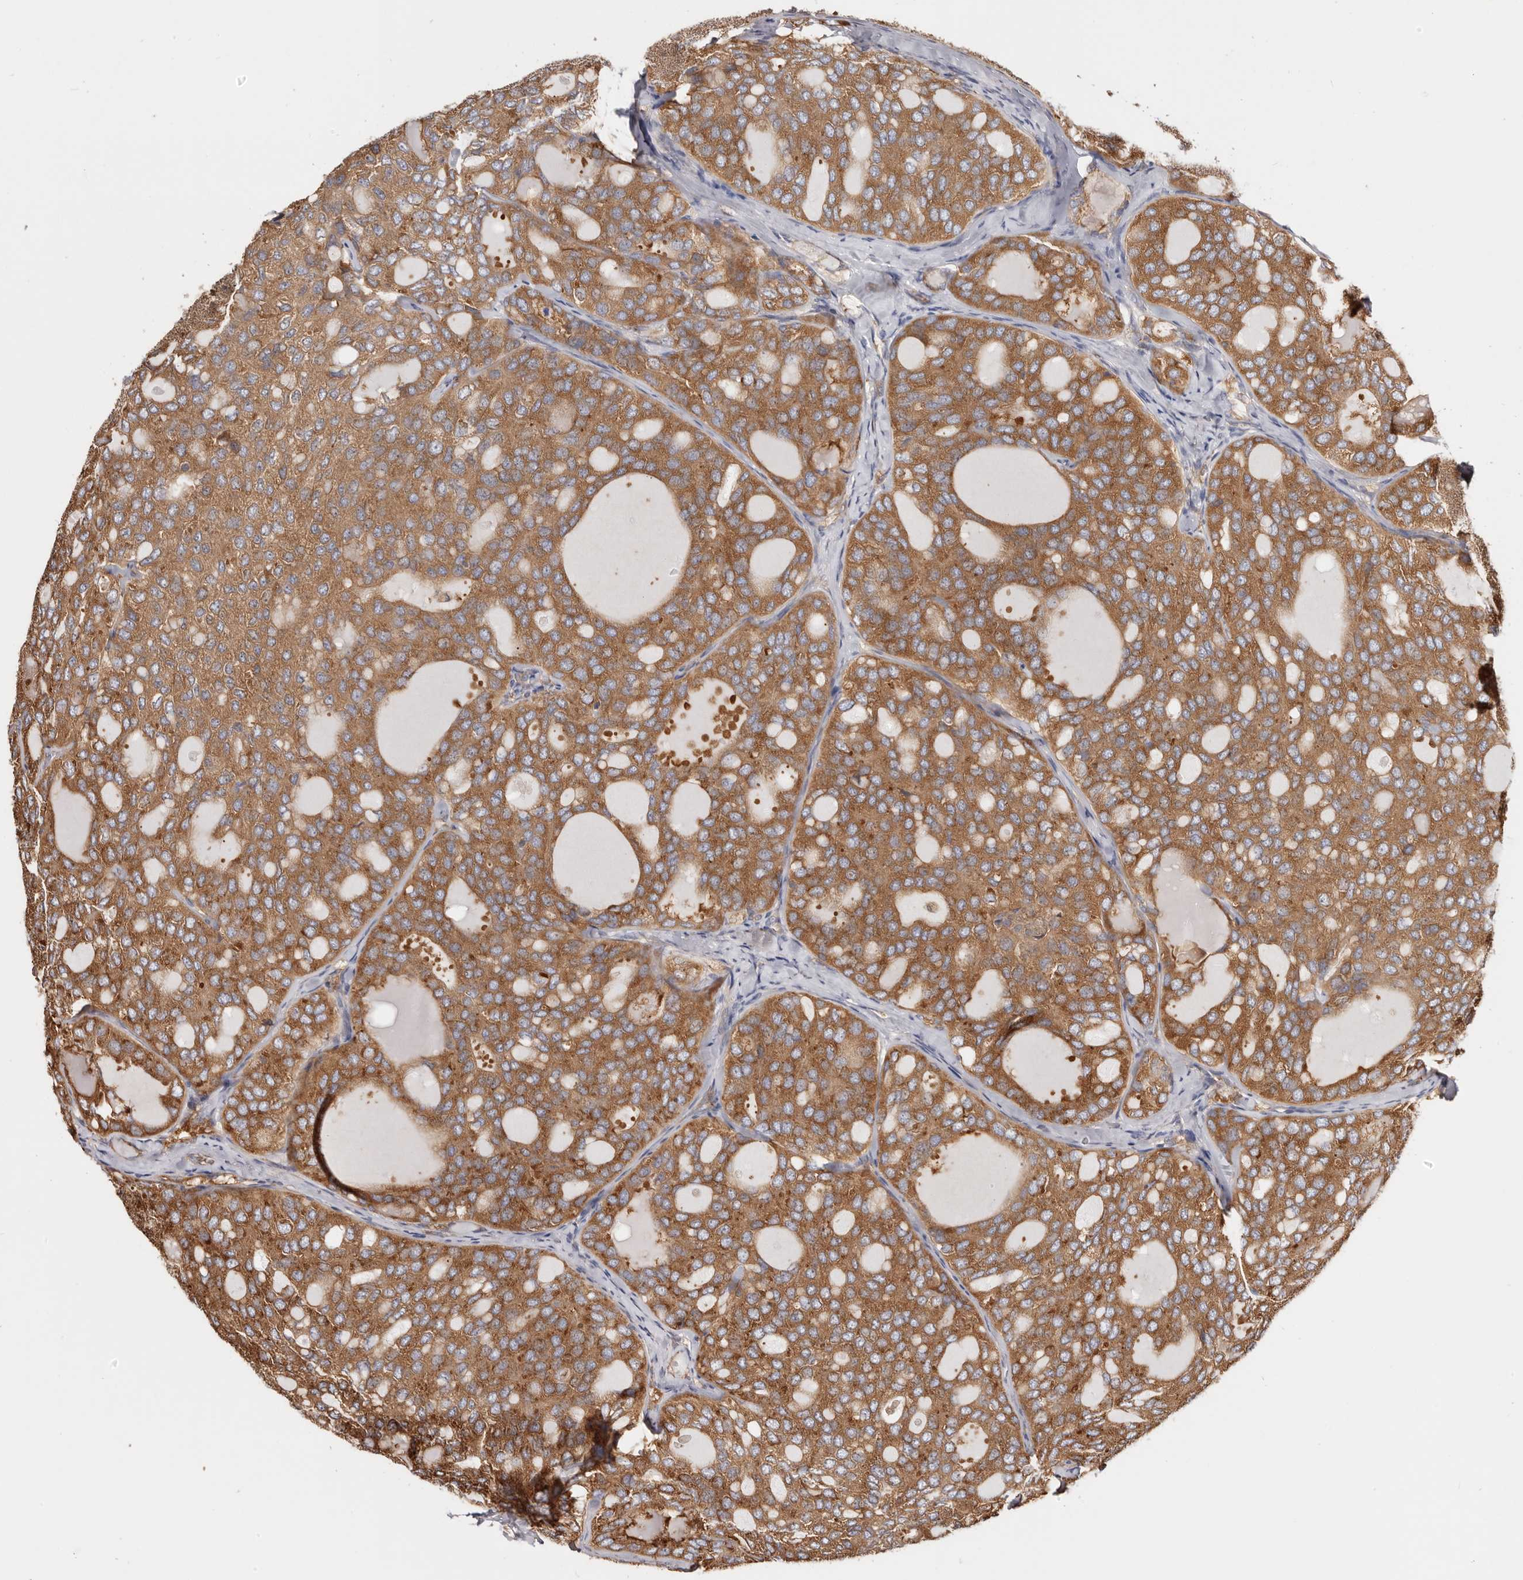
{"staining": {"intensity": "strong", "quantity": ">75%", "location": "cytoplasmic/membranous"}, "tissue": "thyroid cancer", "cell_type": "Tumor cells", "image_type": "cancer", "snomed": [{"axis": "morphology", "description": "Follicular adenoma carcinoma, NOS"}, {"axis": "topography", "description": "Thyroid gland"}], "caption": "The image demonstrates a brown stain indicating the presence of a protein in the cytoplasmic/membranous of tumor cells in thyroid cancer. (Brightfield microscopy of DAB IHC at high magnification).", "gene": "EPRS1", "patient": {"sex": "male", "age": 75}}